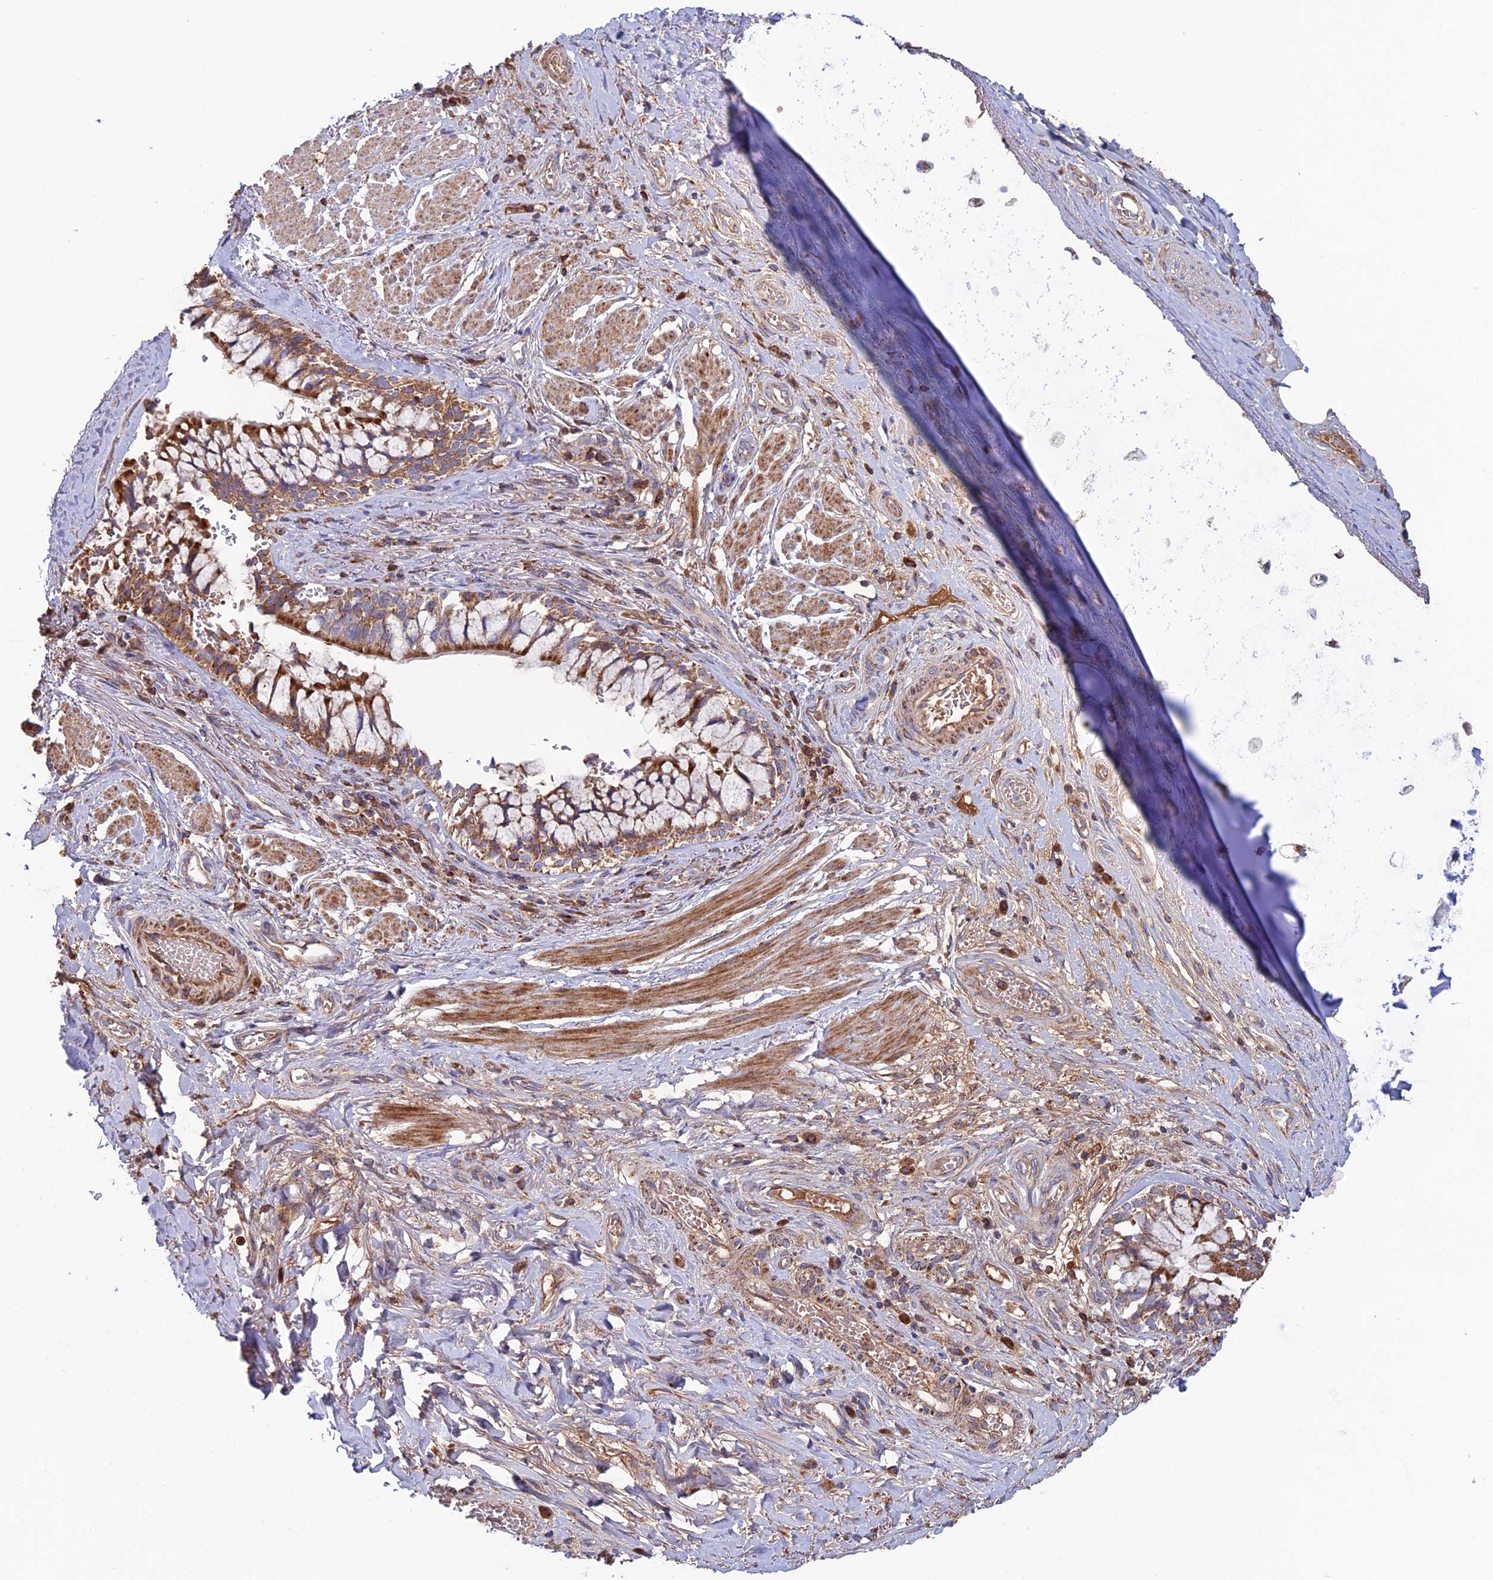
{"staining": {"intensity": "negative", "quantity": "none", "location": "none"}, "tissue": "adipose tissue", "cell_type": "Adipocytes", "image_type": "normal", "snomed": [{"axis": "morphology", "description": "Normal tissue, NOS"}, {"axis": "morphology", "description": "Squamous cell carcinoma, NOS"}, {"axis": "topography", "description": "Bronchus"}, {"axis": "topography", "description": "Lung"}], "caption": "This is a micrograph of immunohistochemistry staining of unremarkable adipose tissue, which shows no positivity in adipocytes. (DAB immunohistochemistry with hematoxylin counter stain).", "gene": "SLC15A5", "patient": {"sex": "male", "age": 64}}